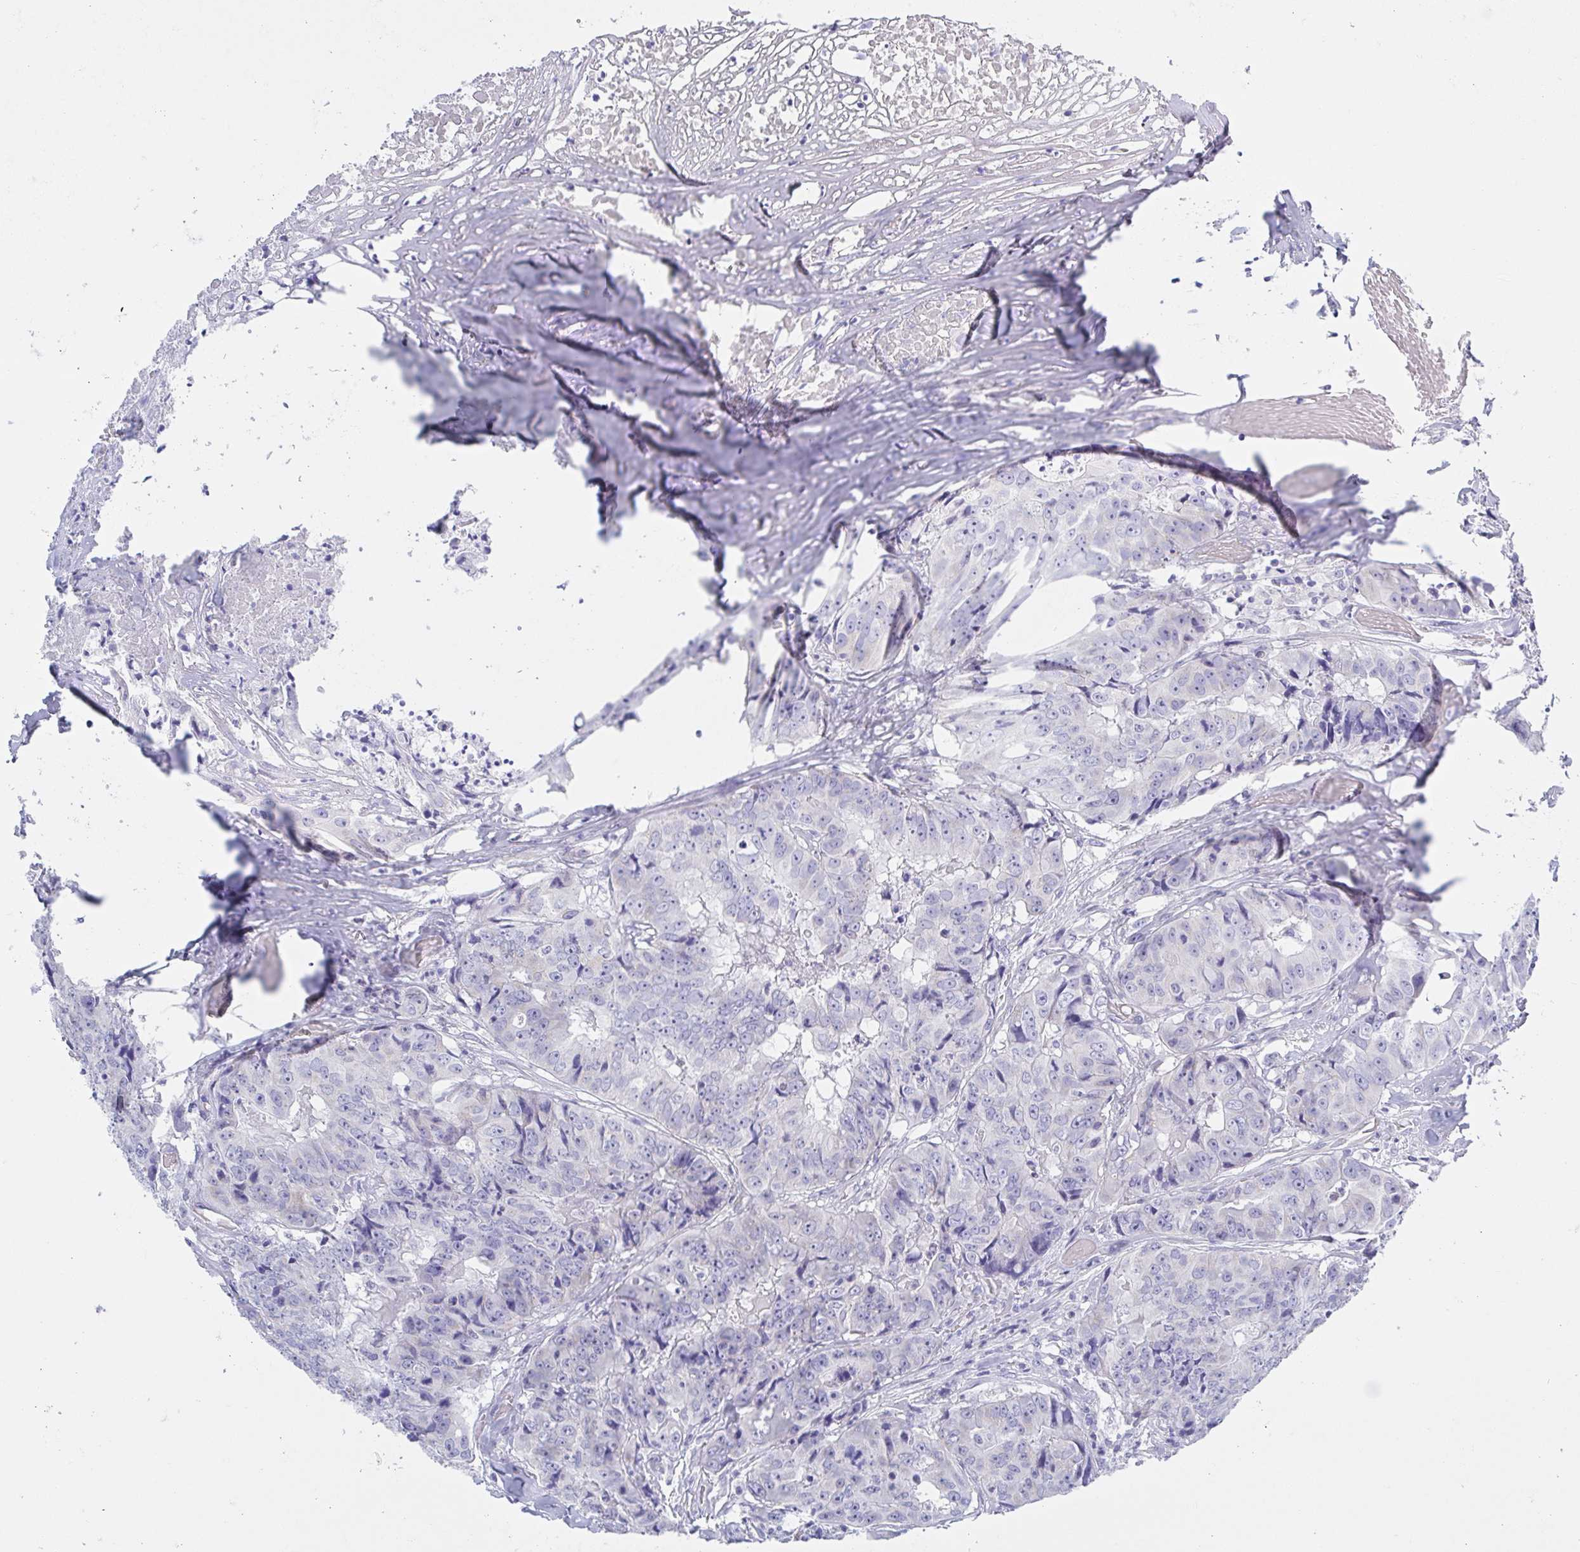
{"staining": {"intensity": "negative", "quantity": "none", "location": "none"}, "tissue": "colorectal cancer", "cell_type": "Tumor cells", "image_type": "cancer", "snomed": [{"axis": "morphology", "description": "Adenocarcinoma, NOS"}, {"axis": "topography", "description": "Rectum"}], "caption": "A photomicrograph of colorectal cancer (adenocarcinoma) stained for a protein reveals no brown staining in tumor cells.", "gene": "MUCL3", "patient": {"sex": "female", "age": 62}}